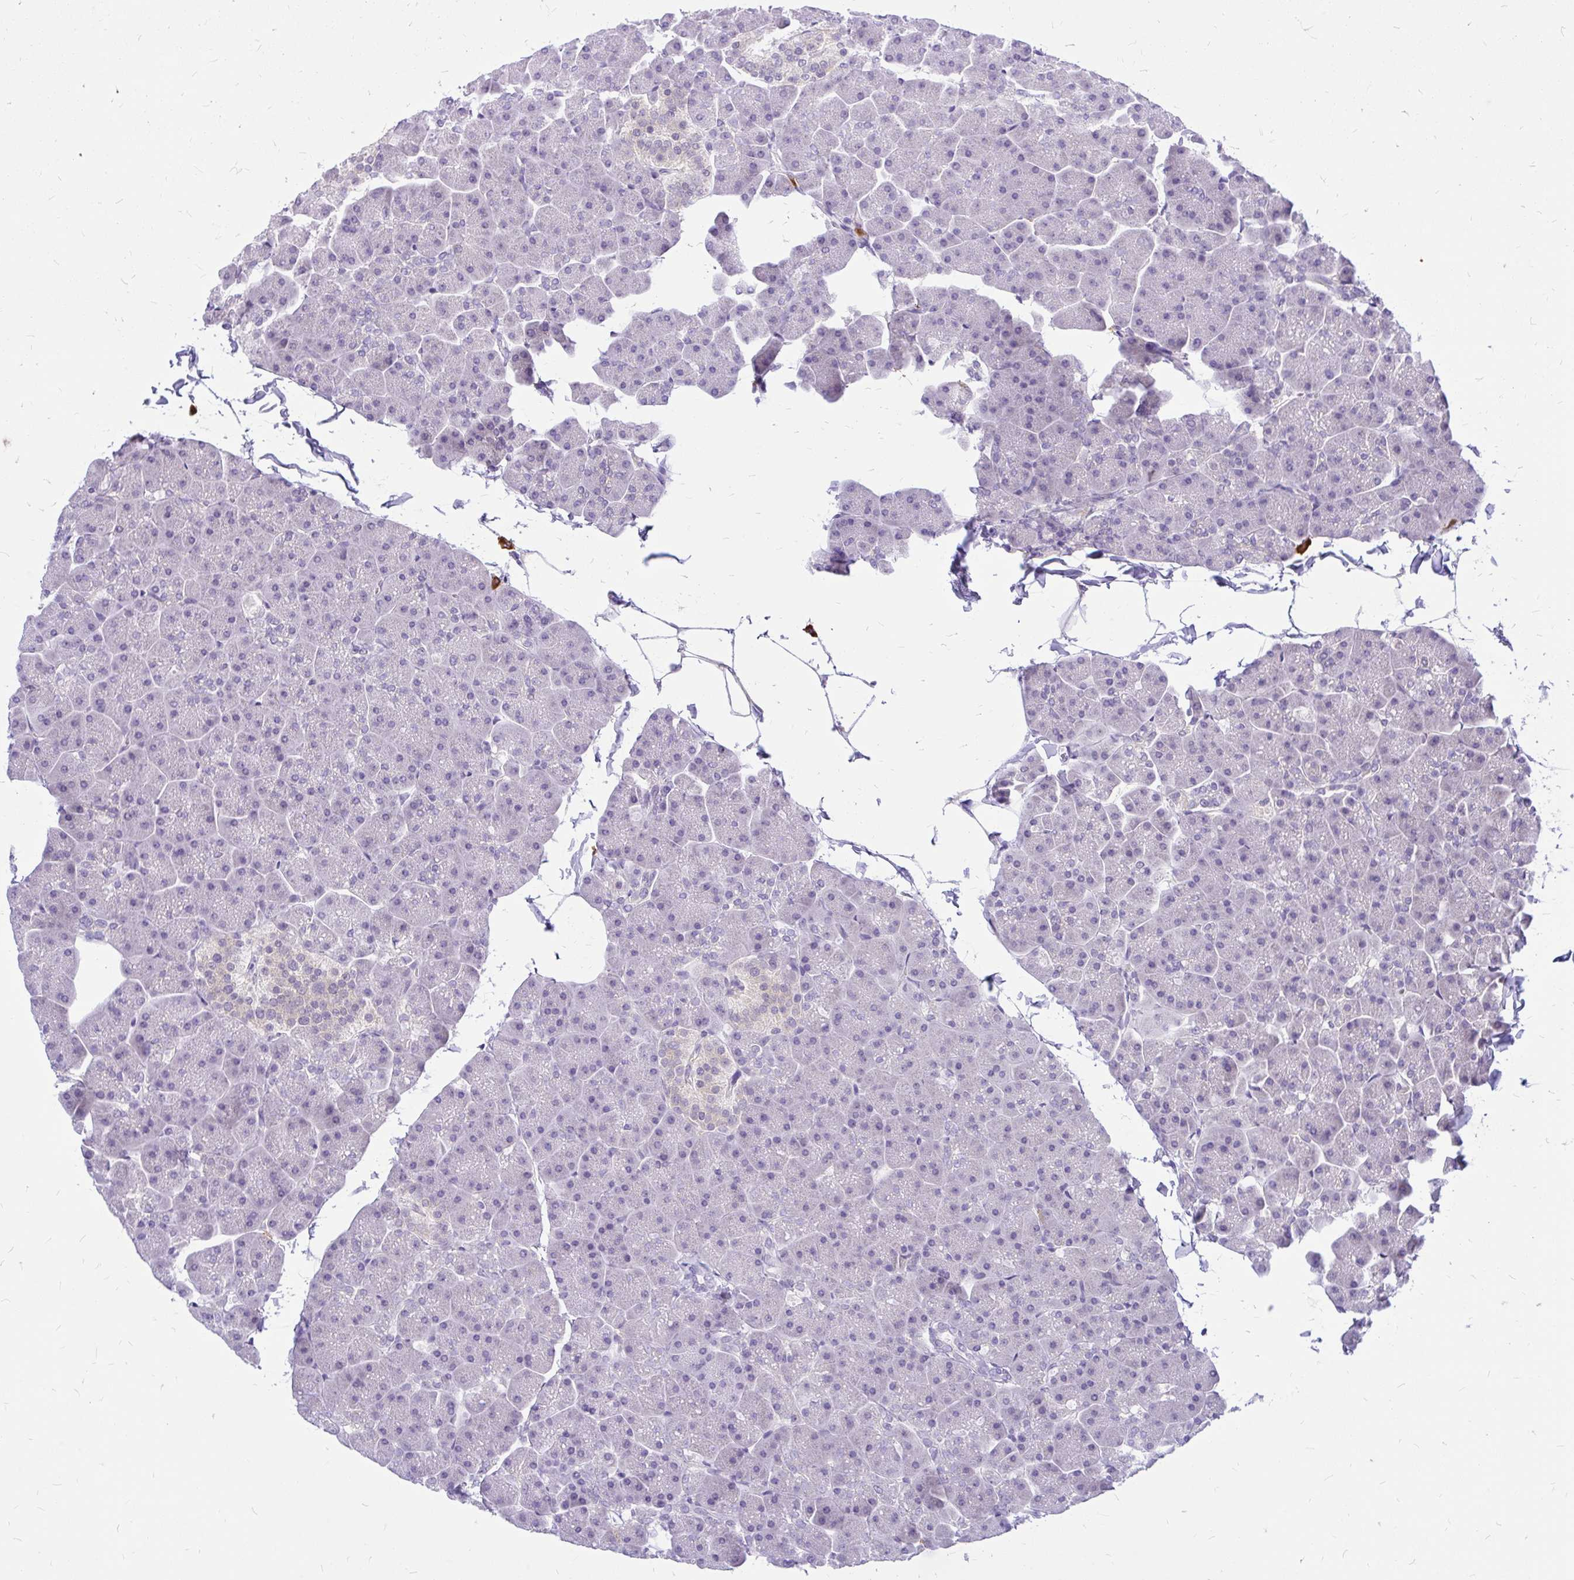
{"staining": {"intensity": "negative", "quantity": "none", "location": "none"}, "tissue": "pancreas", "cell_type": "Exocrine glandular cells", "image_type": "normal", "snomed": [{"axis": "morphology", "description": "Normal tissue, NOS"}, {"axis": "topography", "description": "Pancreas"}], "caption": "Pancreas stained for a protein using immunohistochemistry shows no positivity exocrine glandular cells.", "gene": "MAP1LC3A", "patient": {"sex": "male", "age": 35}}